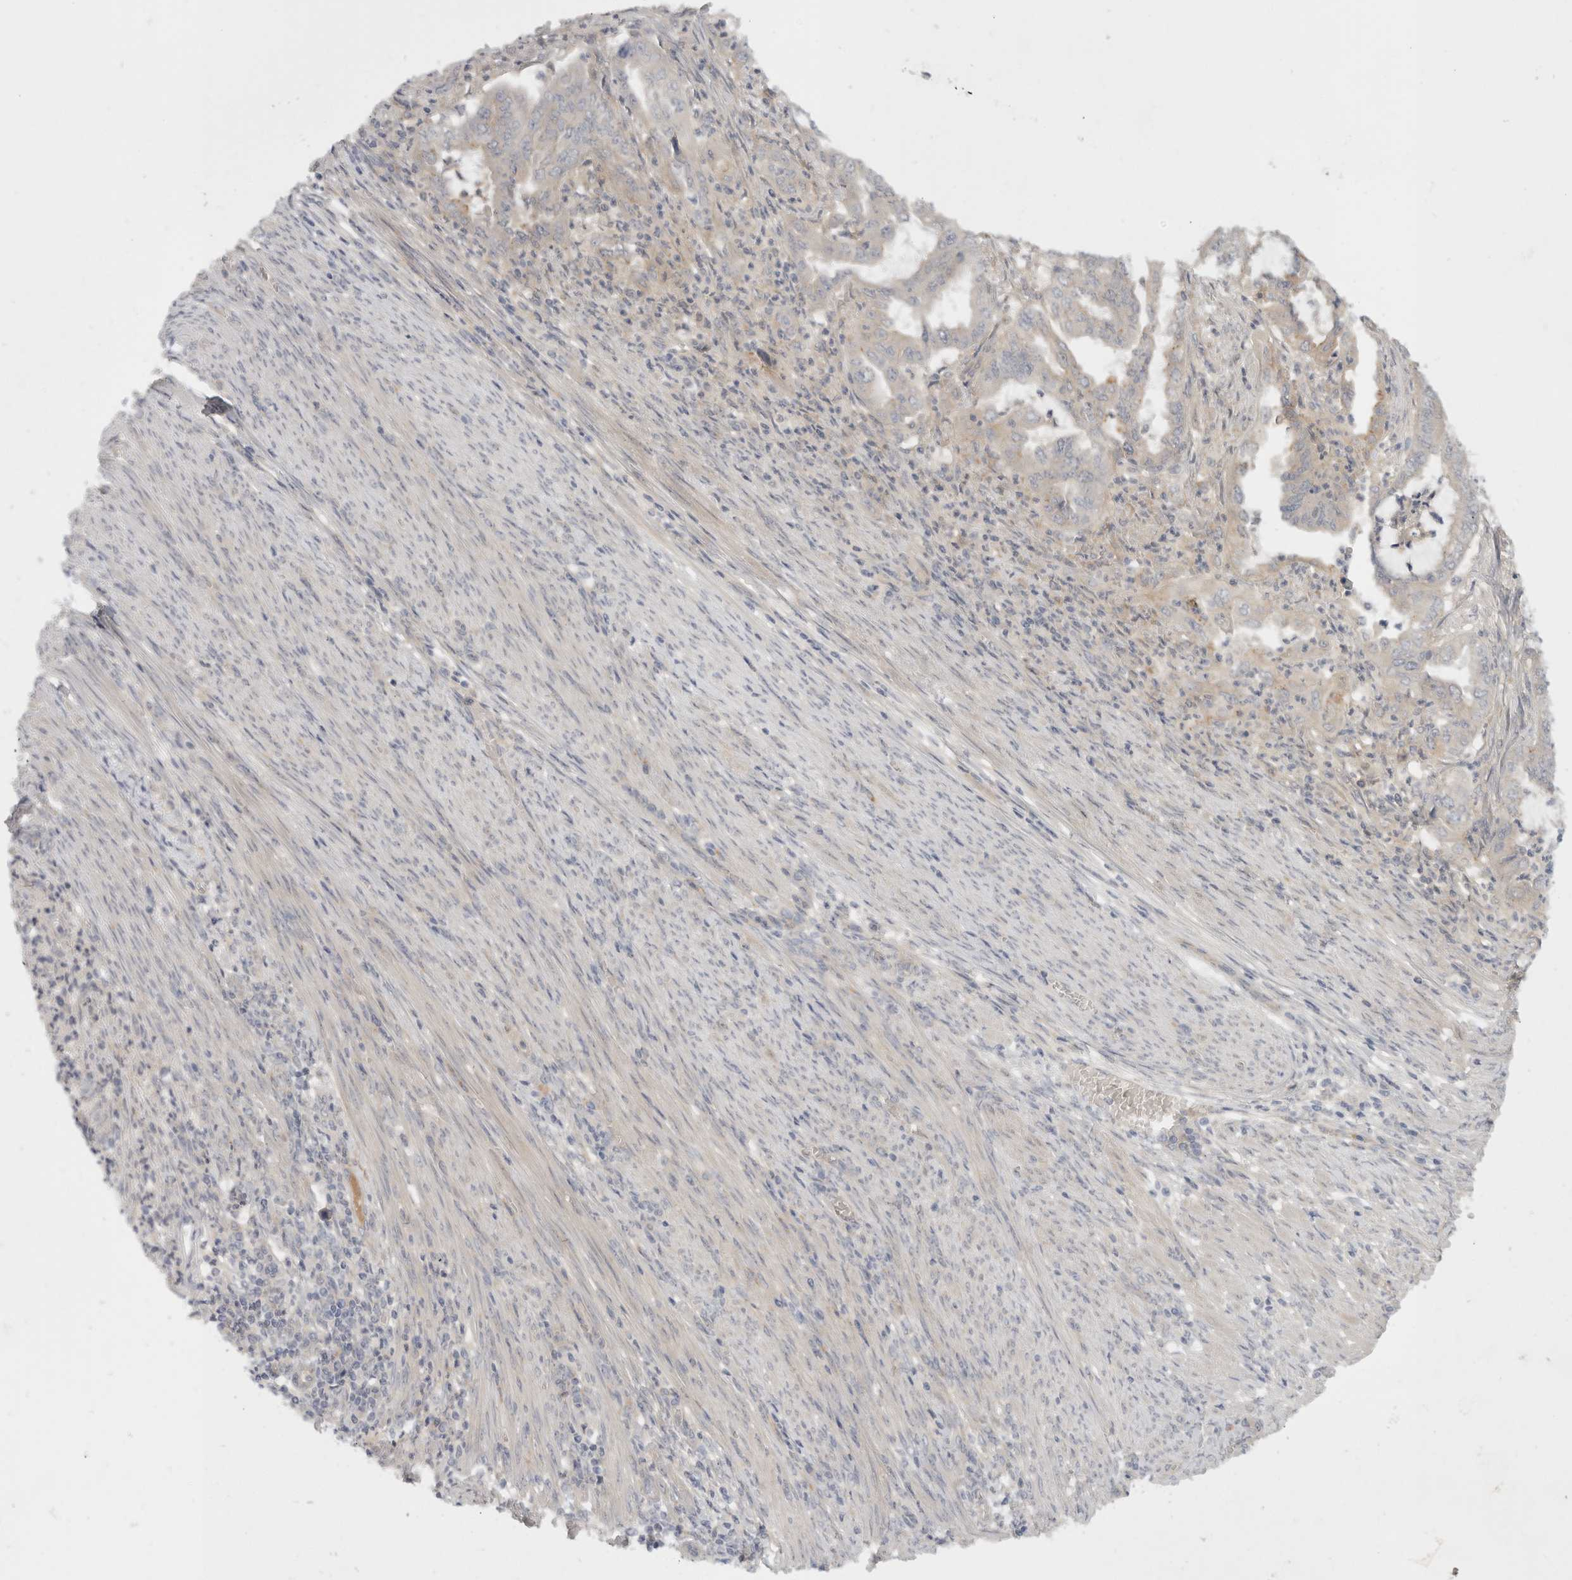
{"staining": {"intensity": "negative", "quantity": "none", "location": "none"}, "tissue": "endometrial cancer", "cell_type": "Tumor cells", "image_type": "cancer", "snomed": [{"axis": "morphology", "description": "Adenocarcinoma, NOS"}, {"axis": "topography", "description": "Endometrium"}], "caption": "Immunohistochemical staining of endometrial adenocarcinoma exhibits no significant staining in tumor cells.", "gene": "TOM1L2", "patient": {"sex": "female", "age": 49}}